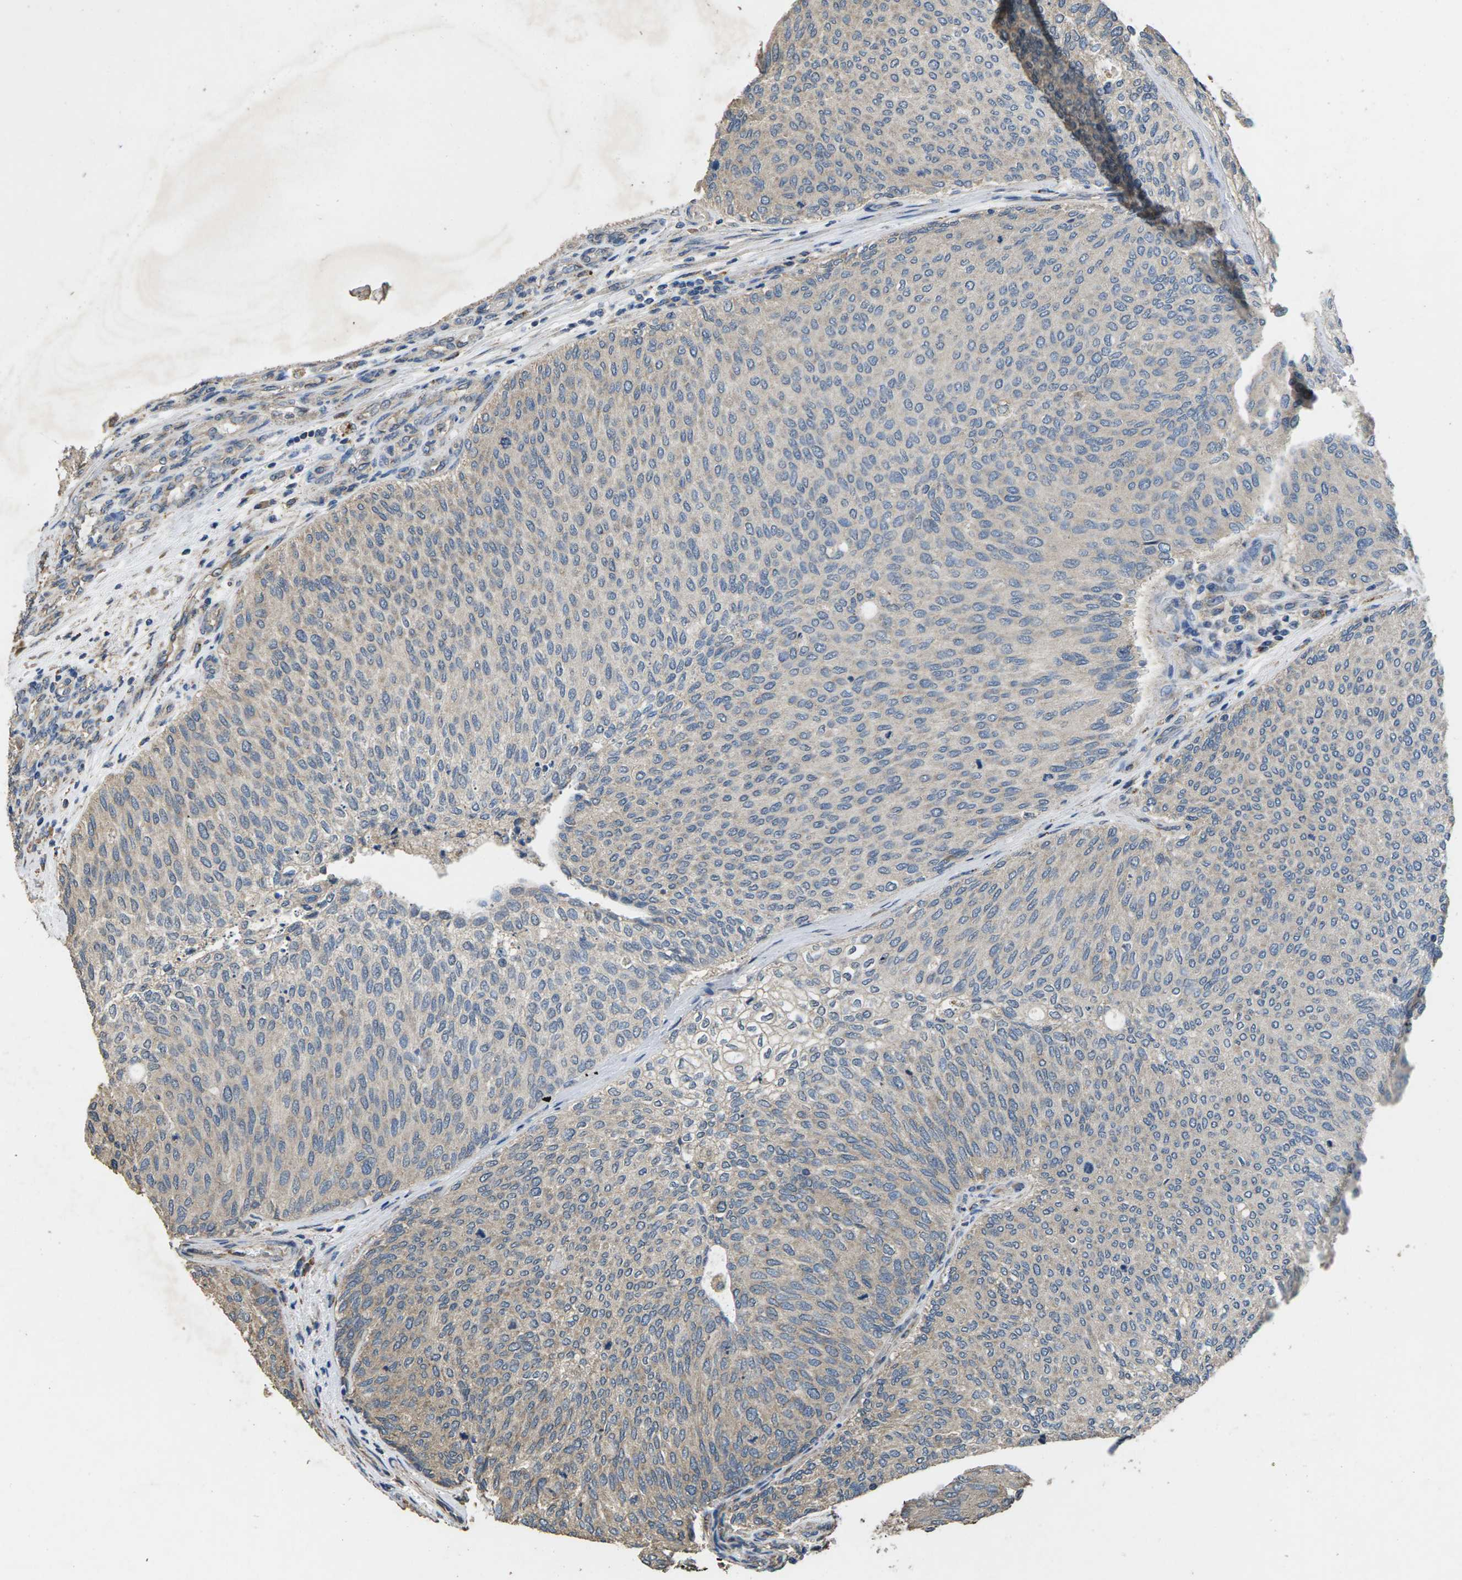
{"staining": {"intensity": "weak", "quantity": "<25%", "location": "cytoplasmic/membranous"}, "tissue": "urothelial cancer", "cell_type": "Tumor cells", "image_type": "cancer", "snomed": [{"axis": "morphology", "description": "Urothelial carcinoma, Low grade"}, {"axis": "topography", "description": "Urinary bladder"}], "caption": "Tumor cells are negative for protein expression in human urothelial cancer.", "gene": "B4GAT1", "patient": {"sex": "female", "age": 79}}